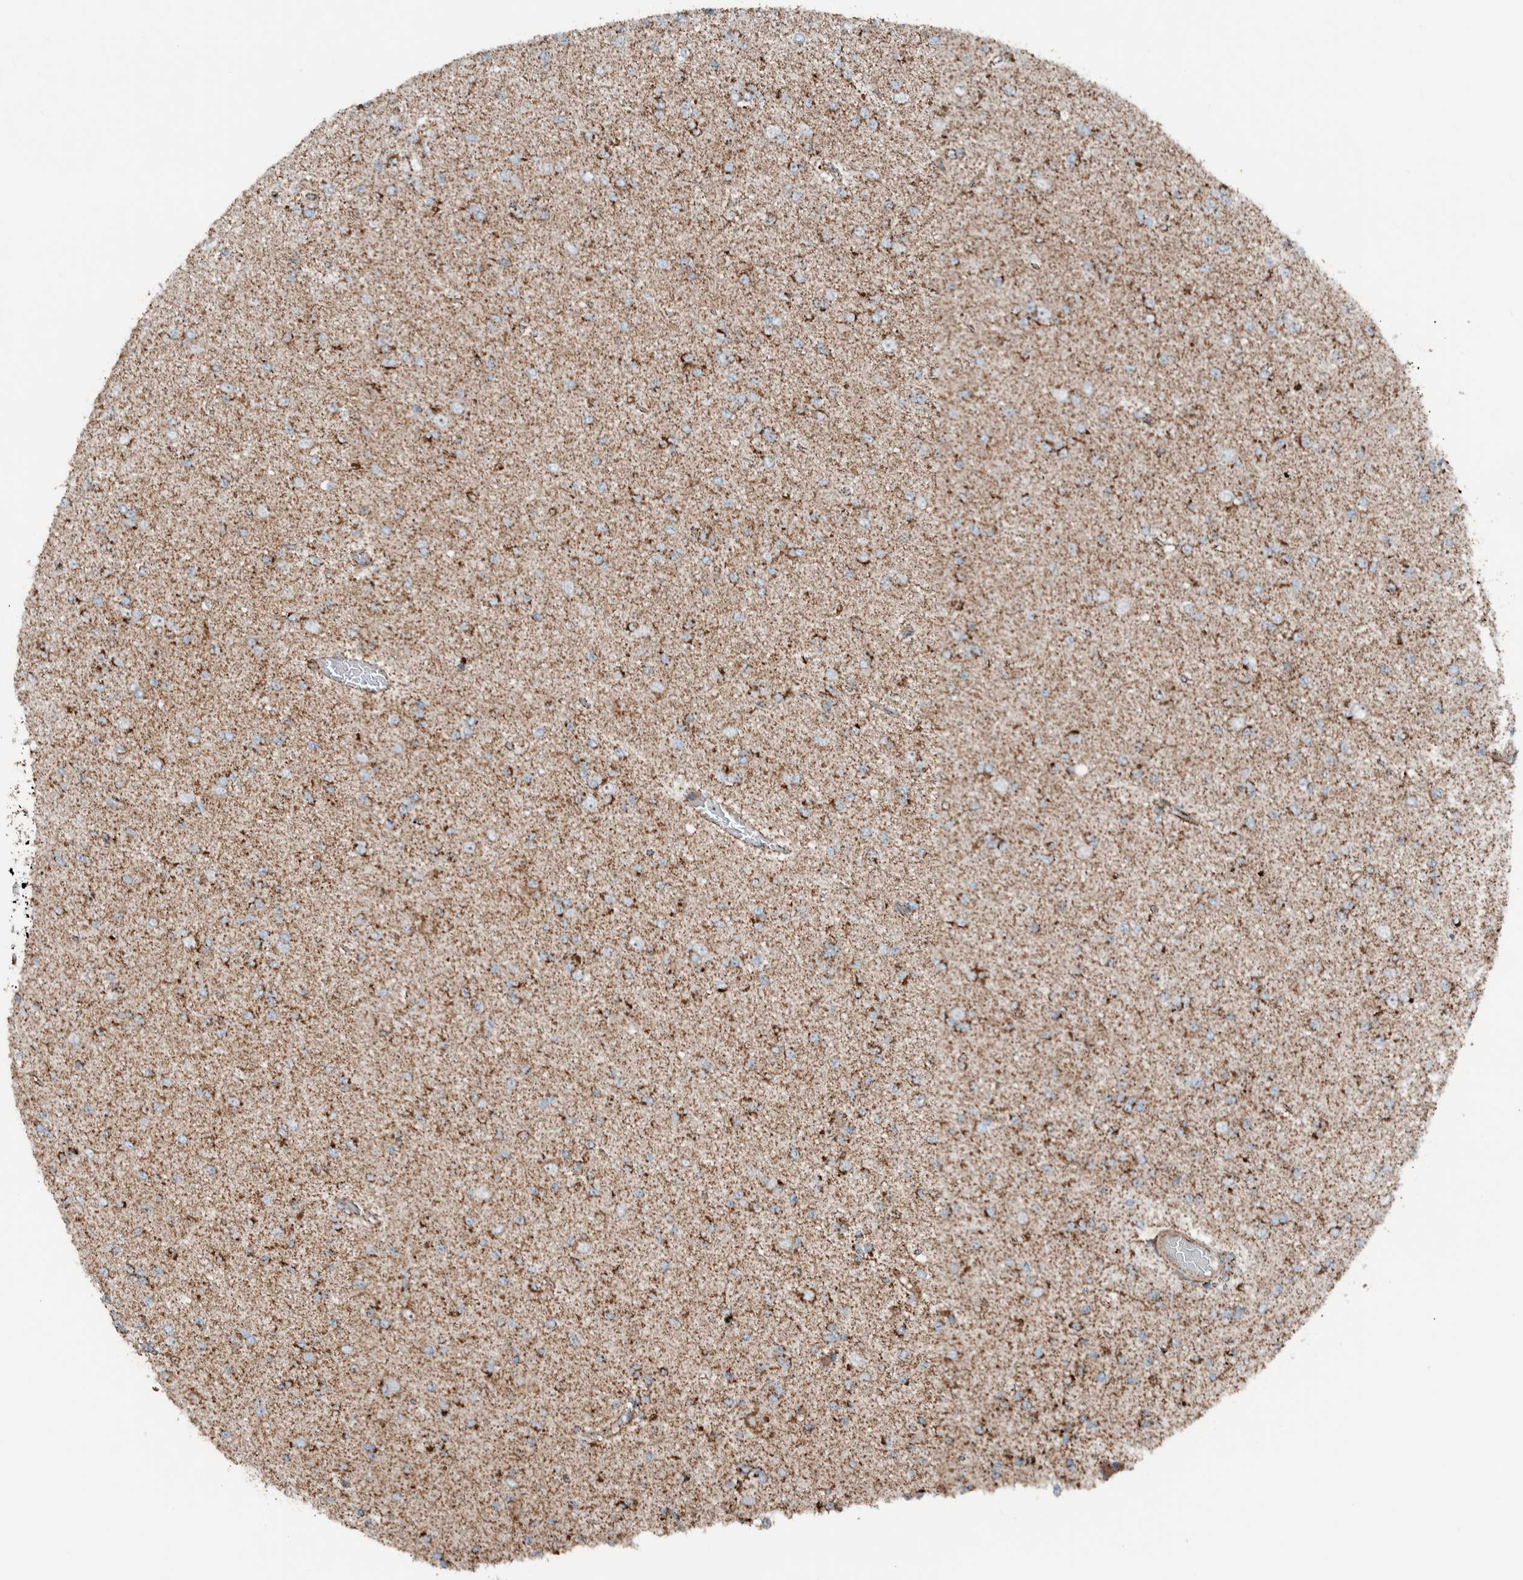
{"staining": {"intensity": "moderate", "quantity": ">75%", "location": "cytoplasmic/membranous"}, "tissue": "glioma", "cell_type": "Tumor cells", "image_type": "cancer", "snomed": [{"axis": "morphology", "description": "Glioma, malignant, Low grade"}, {"axis": "topography", "description": "Brain"}], "caption": "About >75% of tumor cells in human malignant glioma (low-grade) show moderate cytoplasmic/membranous protein expression as visualized by brown immunohistochemical staining.", "gene": "CNTROB", "patient": {"sex": "female", "age": 22}}